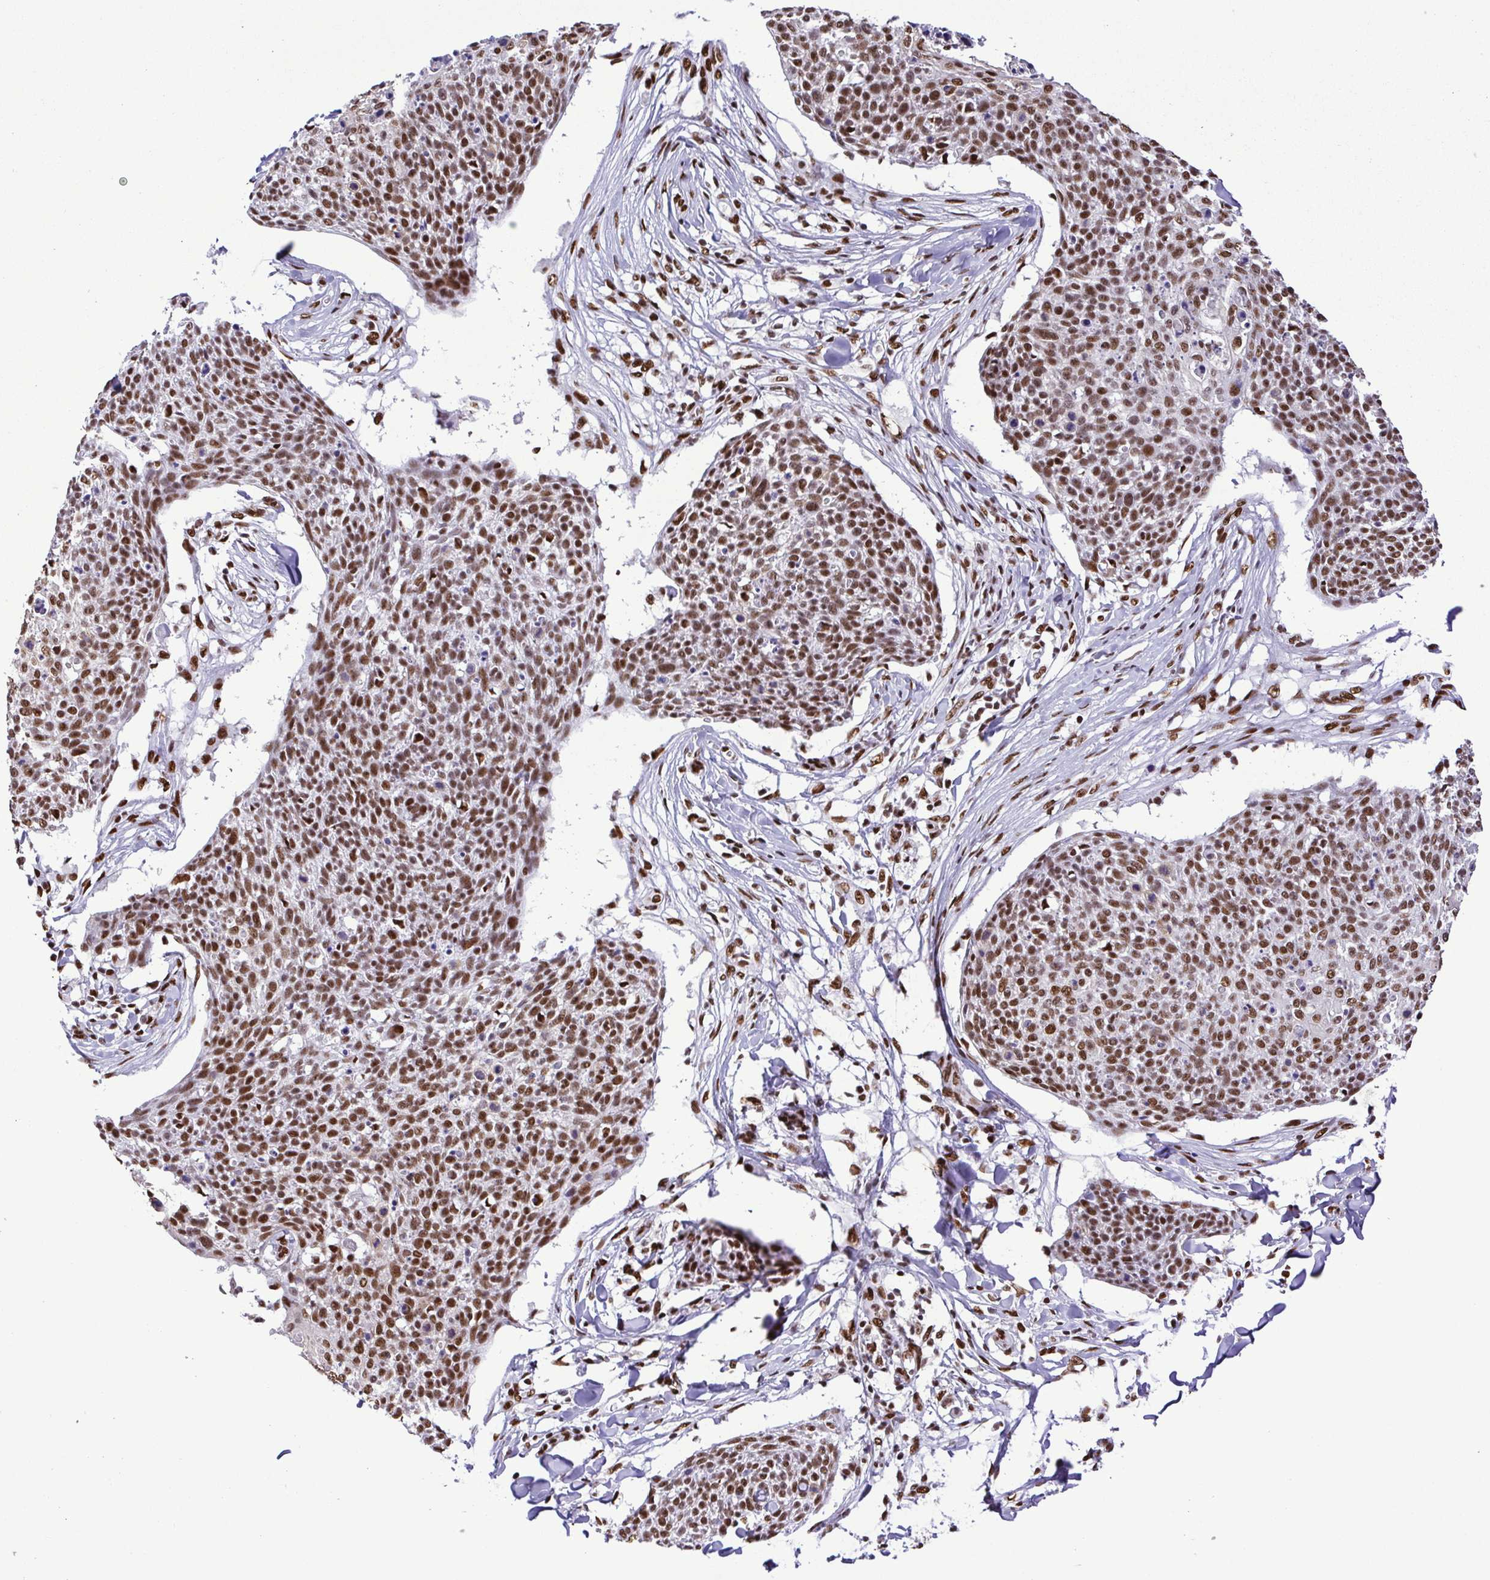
{"staining": {"intensity": "moderate", "quantity": ">75%", "location": "nuclear"}, "tissue": "skin cancer", "cell_type": "Tumor cells", "image_type": "cancer", "snomed": [{"axis": "morphology", "description": "Squamous cell carcinoma, NOS"}, {"axis": "topography", "description": "Skin"}, {"axis": "topography", "description": "Vulva"}], "caption": "This micrograph reveals immunohistochemistry (IHC) staining of human skin cancer (squamous cell carcinoma), with medium moderate nuclear staining in about >75% of tumor cells.", "gene": "TRIM28", "patient": {"sex": "female", "age": 75}}